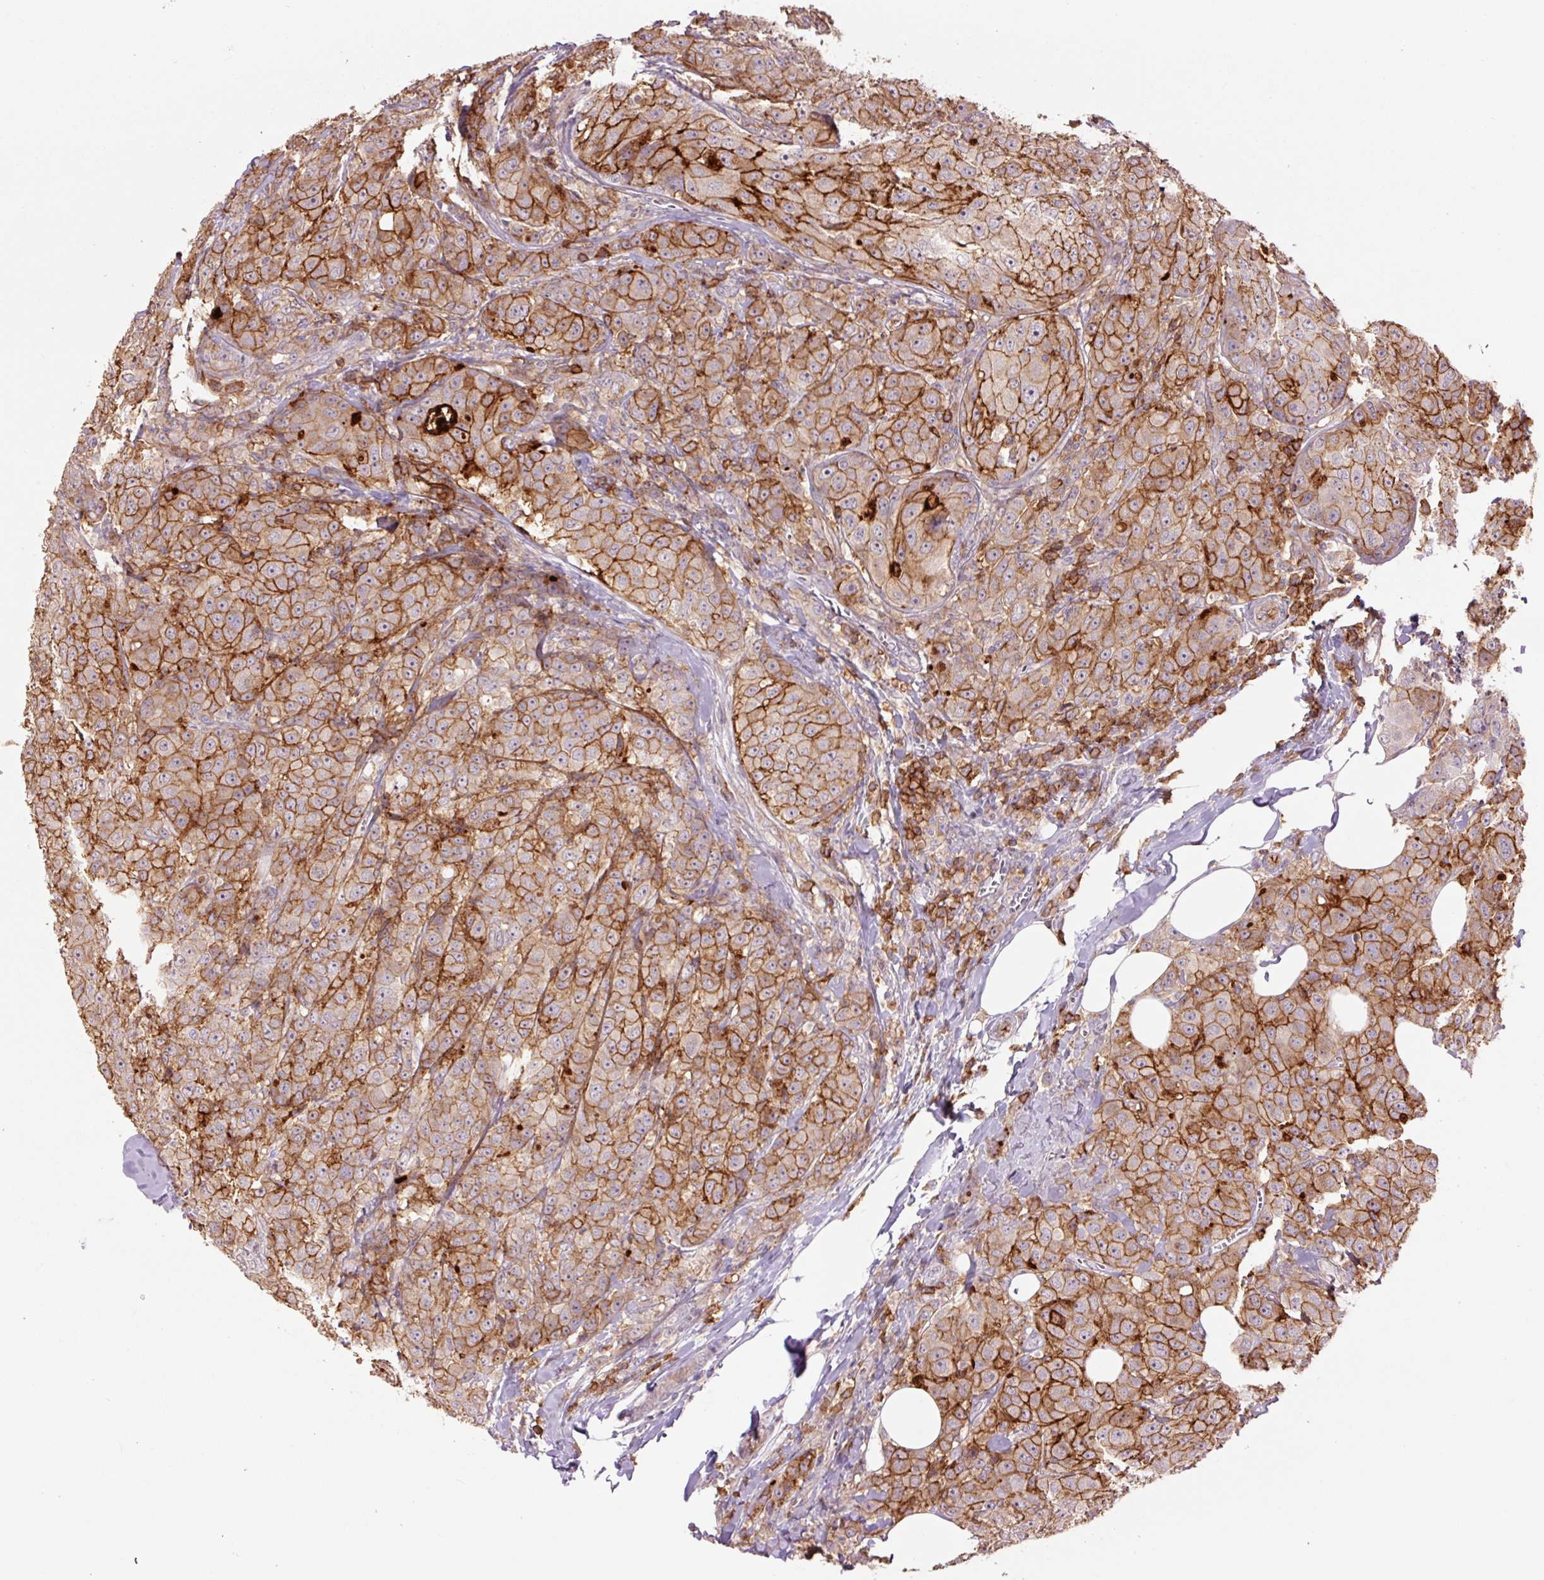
{"staining": {"intensity": "strong", "quantity": ">75%", "location": "cytoplasmic/membranous"}, "tissue": "breast cancer", "cell_type": "Tumor cells", "image_type": "cancer", "snomed": [{"axis": "morphology", "description": "Duct carcinoma"}, {"axis": "topography", "description": "Breast"}], "caption": "Immunohistochemistry (IHC) micrograph of breast cancer (intraductal carcinoma) stained for a protein (brown), which reveals high levels of strong cytoplasmic/membranous staining in approximately >75% of tumor cells.", "gene": "SLC1A4", "patient": {"sex": "female", "age": 43}}